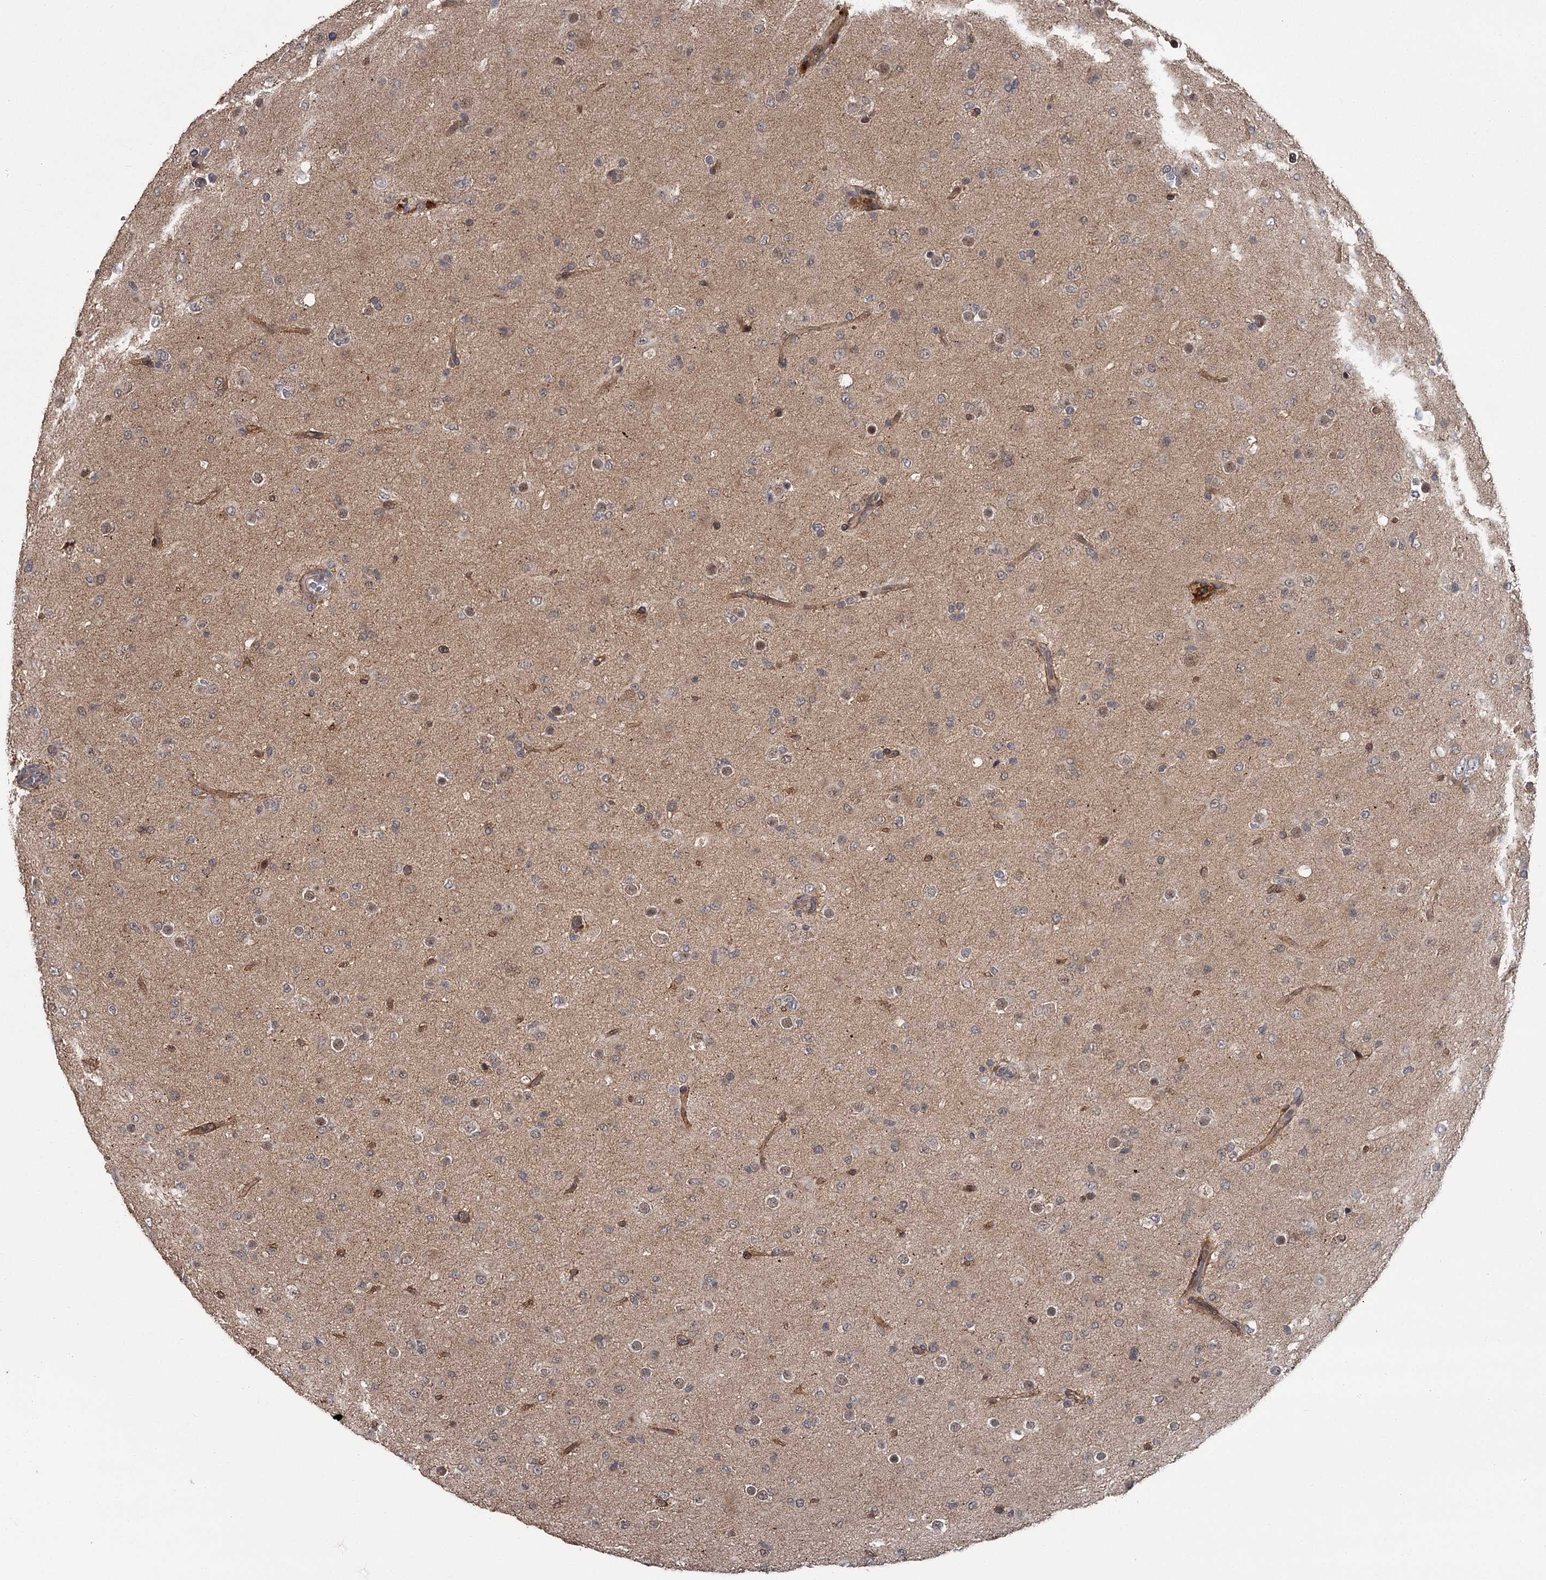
{"staining": {"intensity": "negative", "quantity": "none", "location": "none"}, "tissue": "glioma", "cell_type": "Tumor cells", "image_type": "cancer", "snomed": [{"axis": "morphology", "description": "Glioma, malignant, Low grade"}, {"axis": "topography", "description": "Brain"}], "caption": "A histopathology image of malignant low-grade glioma stained for a protein shows no brown staining in tumor cells. (DAB (3,3'-diaminobenzidine) immunohistochemistry (IHC) visualized using brightfield microscopy, high magnification).", "gene": "CDC42EP2", "patient": {"sex": "male", "age": 65}}